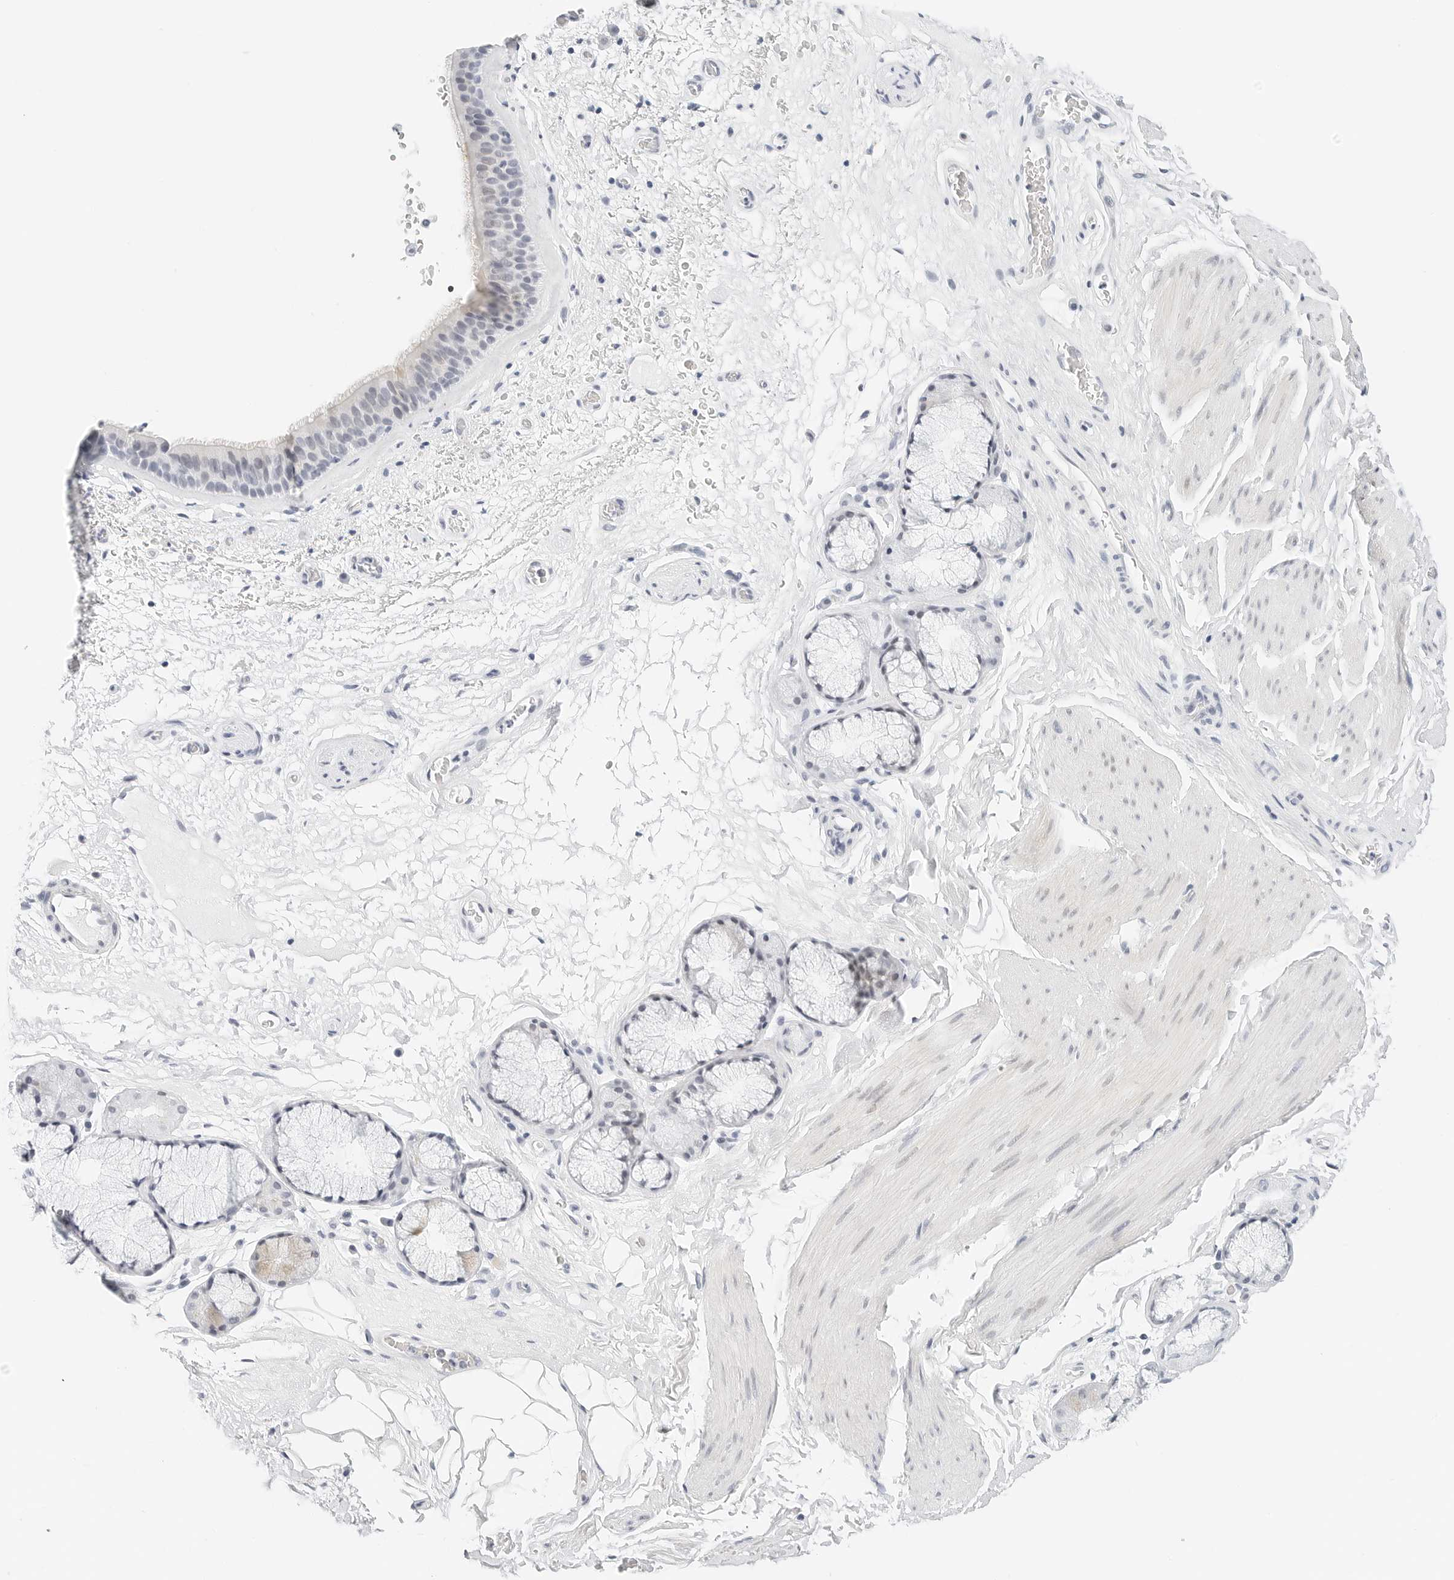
{"staining": {"intensity": "negative", "quantity": "none", "location": "none"}, "tissue": "bronchus", "cell_type": "Respiratory epithelial cells", "image_type": "normal", "snomed": [{"axis": "morphology", "description": "Normal tissue, NOS"}, {"axis": "topography", "description": "Cartilage tissue"}], "caption": "A photomicrograph of bronchus stained for a protein displays no brown staining in respiratory epithelial cells.", "gene": "CD22", "patient": {"sex": "female", "age": 63}}